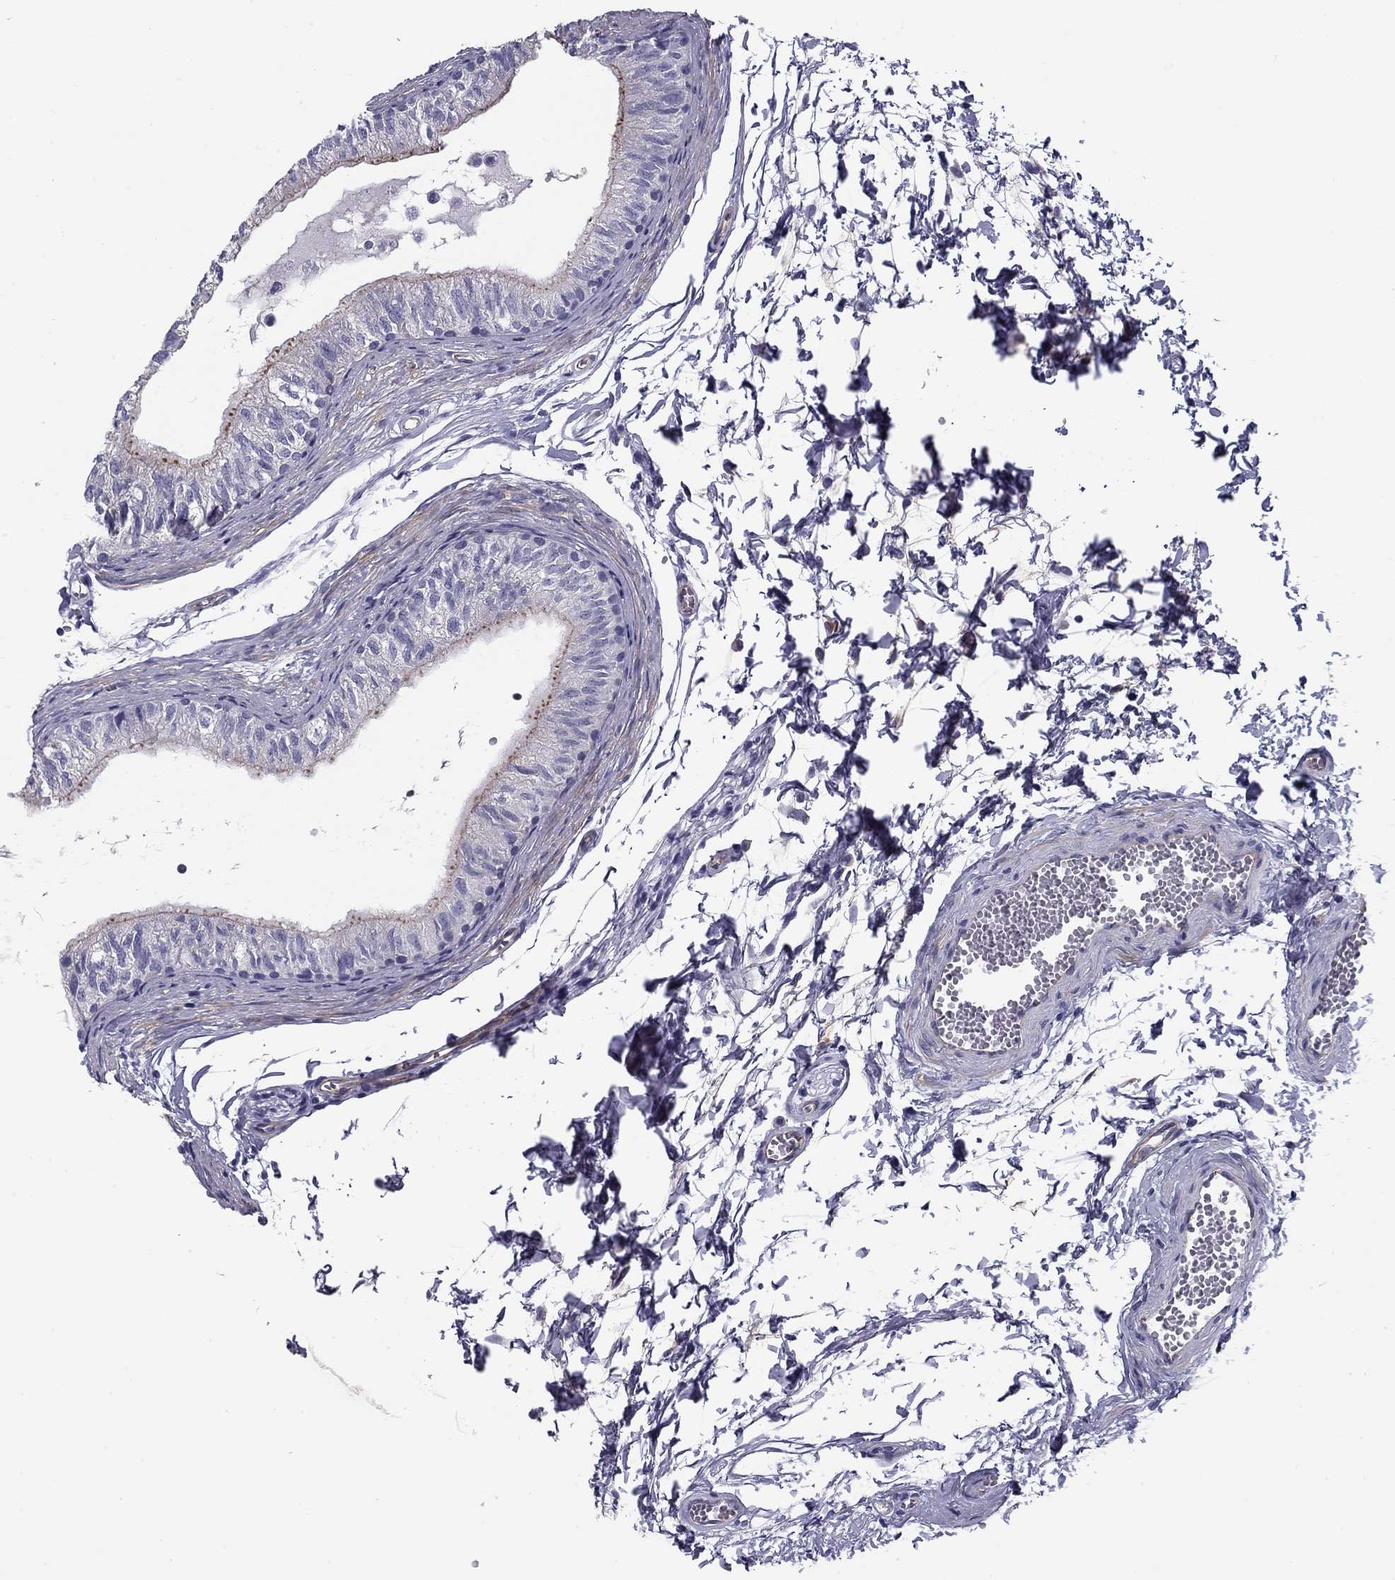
{"staining": {"intensity": "moderate", "quantity": "25%-75%", "location": "cytoplasmic/membranous"}, "tissue": "epididymis", "cell_type": "Glandular cells", "image_type": "normal", "snomed": [{"axis": "morphology", "description": "Normal tissue, NOS"}, {"axis": "topography", "description": "Epididymis"}], "caption": "Protein expression analysis of unremarkable epididymis reveals moderate cytoplasmic/membranous expression in about 25%-75% of glandular cells.", "gene": "FLNC", "patient": {"sex": "male", "age": 22}}